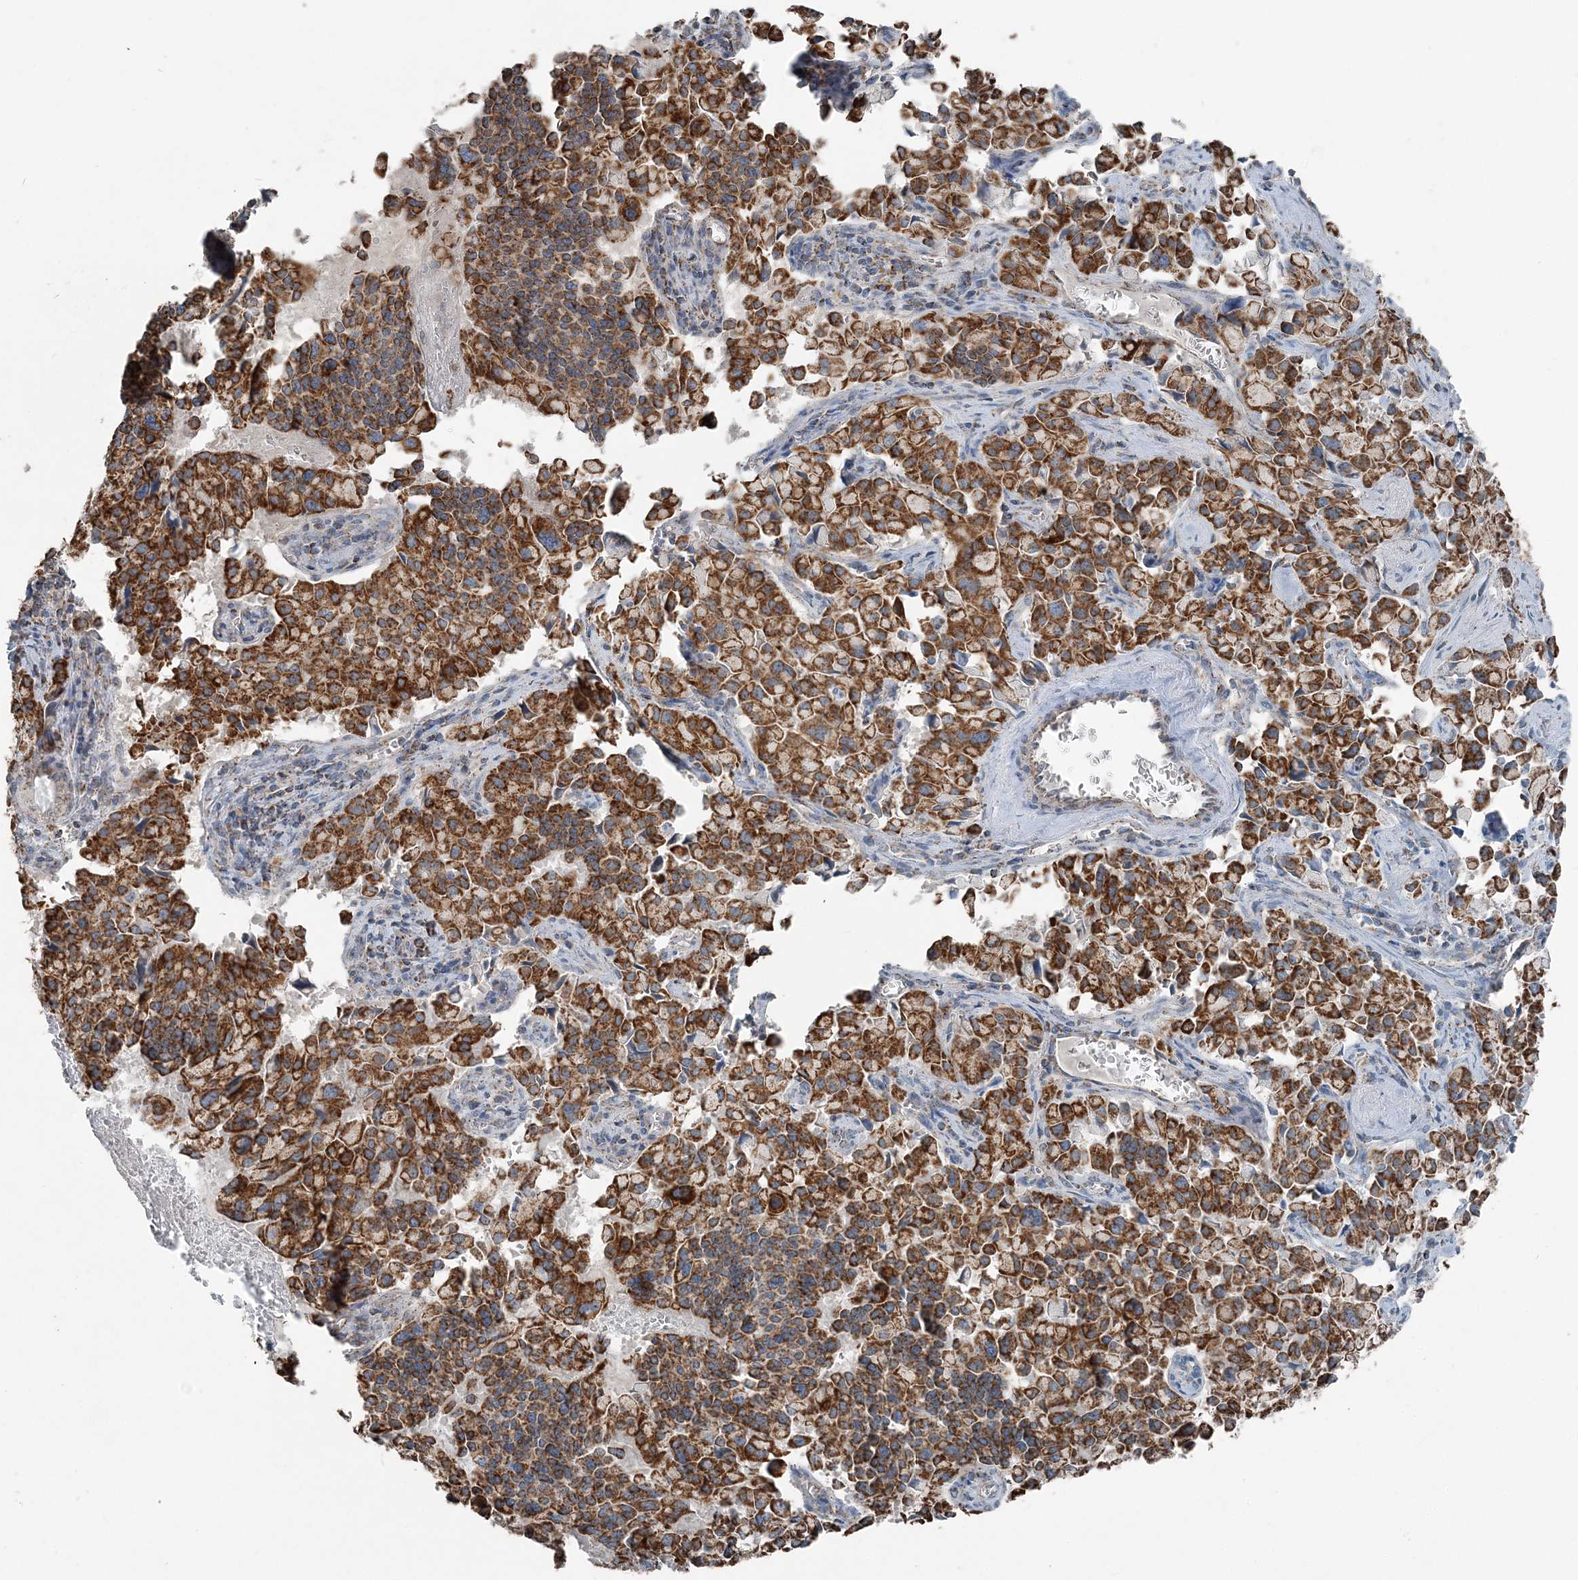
{"staining": {"intensity": "strong", "quantity": ">75%", "location": "cytoplasmic/membranous"}, "tissue": "pancreatic cancer", "cell_type": "Tumor cells", "image_type": "cancer", "snomed": [{"axis": "morphology", "description": "Adenocarcinoma, NOS"}, {"axis": "topography", "description": "Pancreas"}], "caption": "This is an image of immunohistochemistry (IHC) staining of pancreatic cancer, which shows strong positivity in the cytoplasmic/membranous of tumor cells.", "gene": "SUCLG1", "patient": {"sex": "male", "age": 65}}